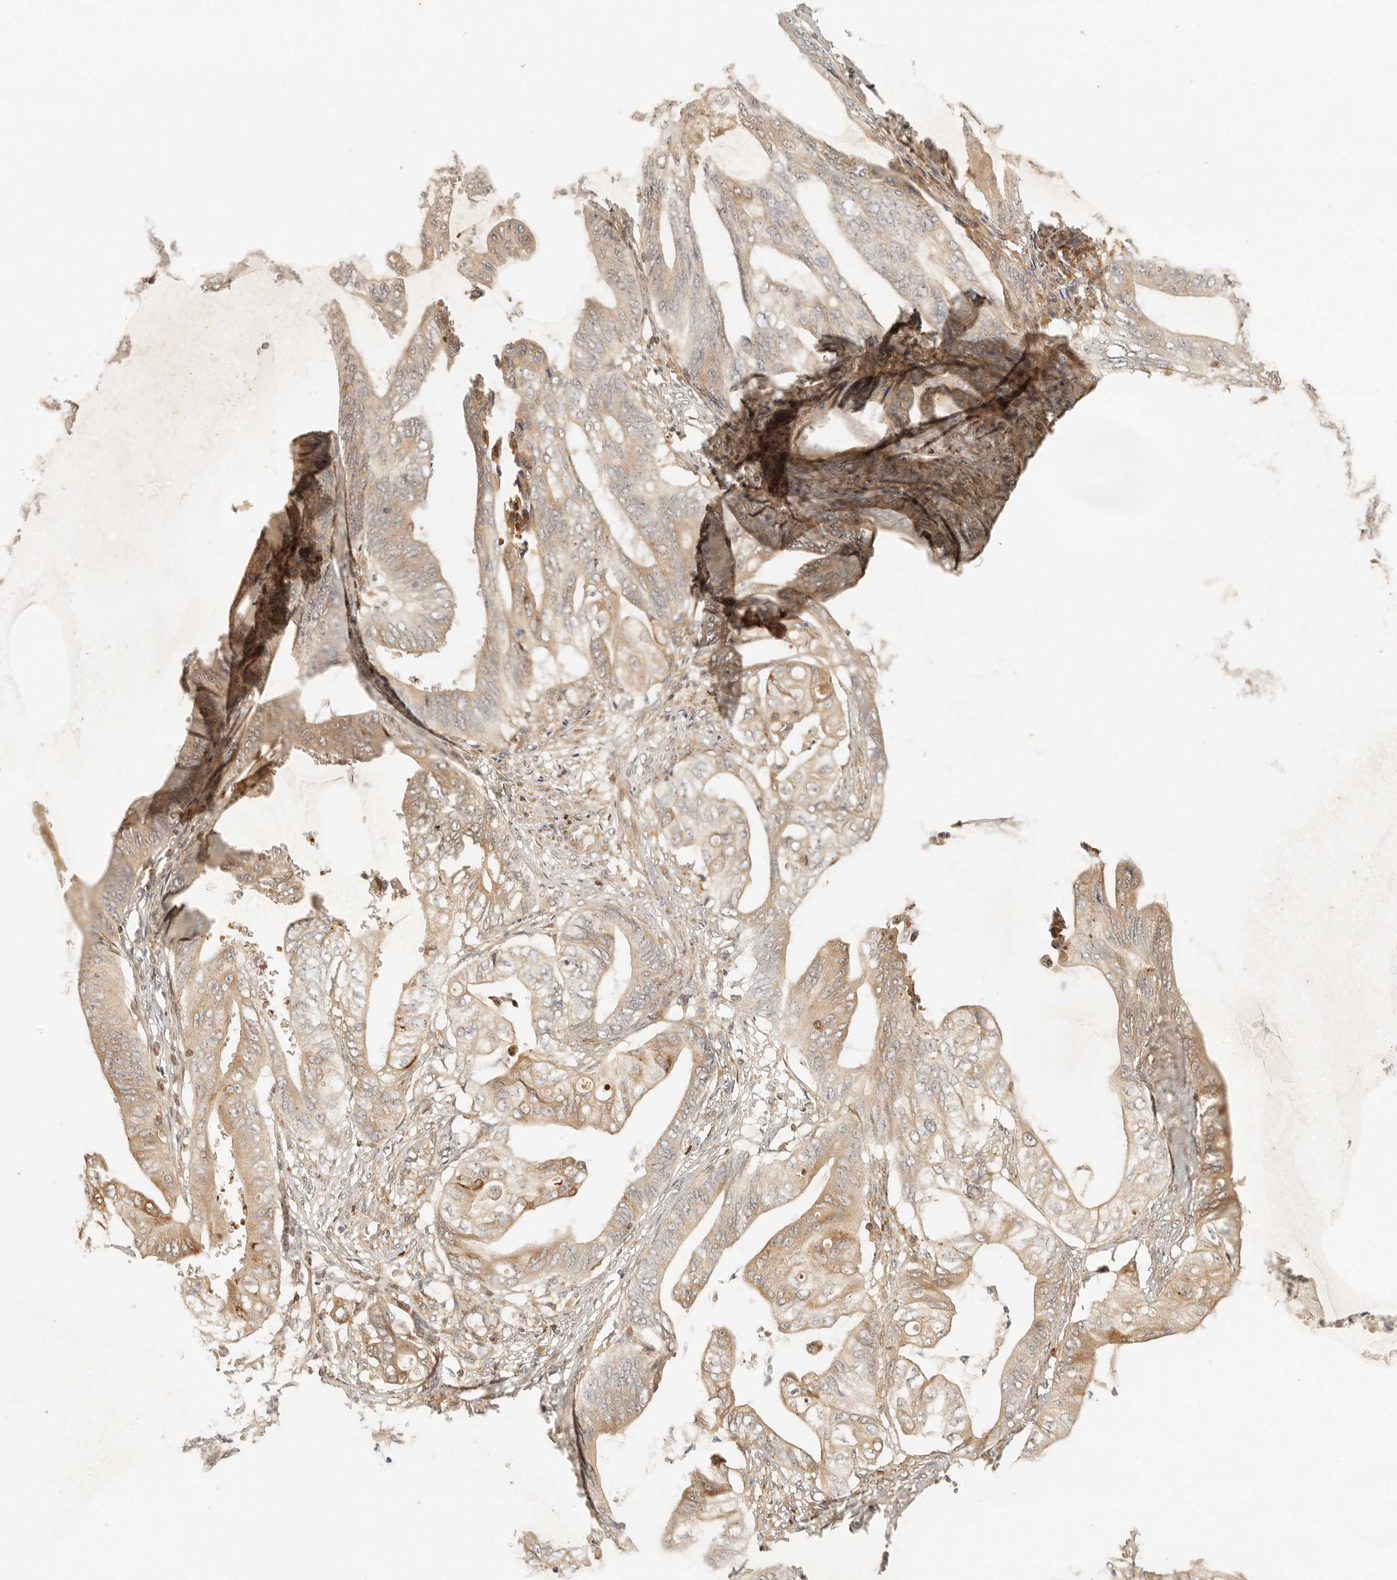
{"staining": {"intensity": "moderate", "quantity": ">75%", "location": "cytoplasmic/membranous"}, "tissue": "stomach cancer", "cell_type": "Tumor cells", "image_type": "cancer", "snomed": [{"axis": "morphology", "description": "Adenocarcinoma, NOS"}, {"axis": "topography", "description": "Stomach"}], "caption": "Immunohistochemistry image of neoplastic tissue: human adenocarcinoma (stomach) stained using IHC reveals medium levels of moderate protein expression localized specifically in the cytoplasmic/membranous of tumor cells, appearing as a cytoplasmic/membranous brown color.", "gene": "AHDC1", "patient": {"sex": "female", "age": 73}}